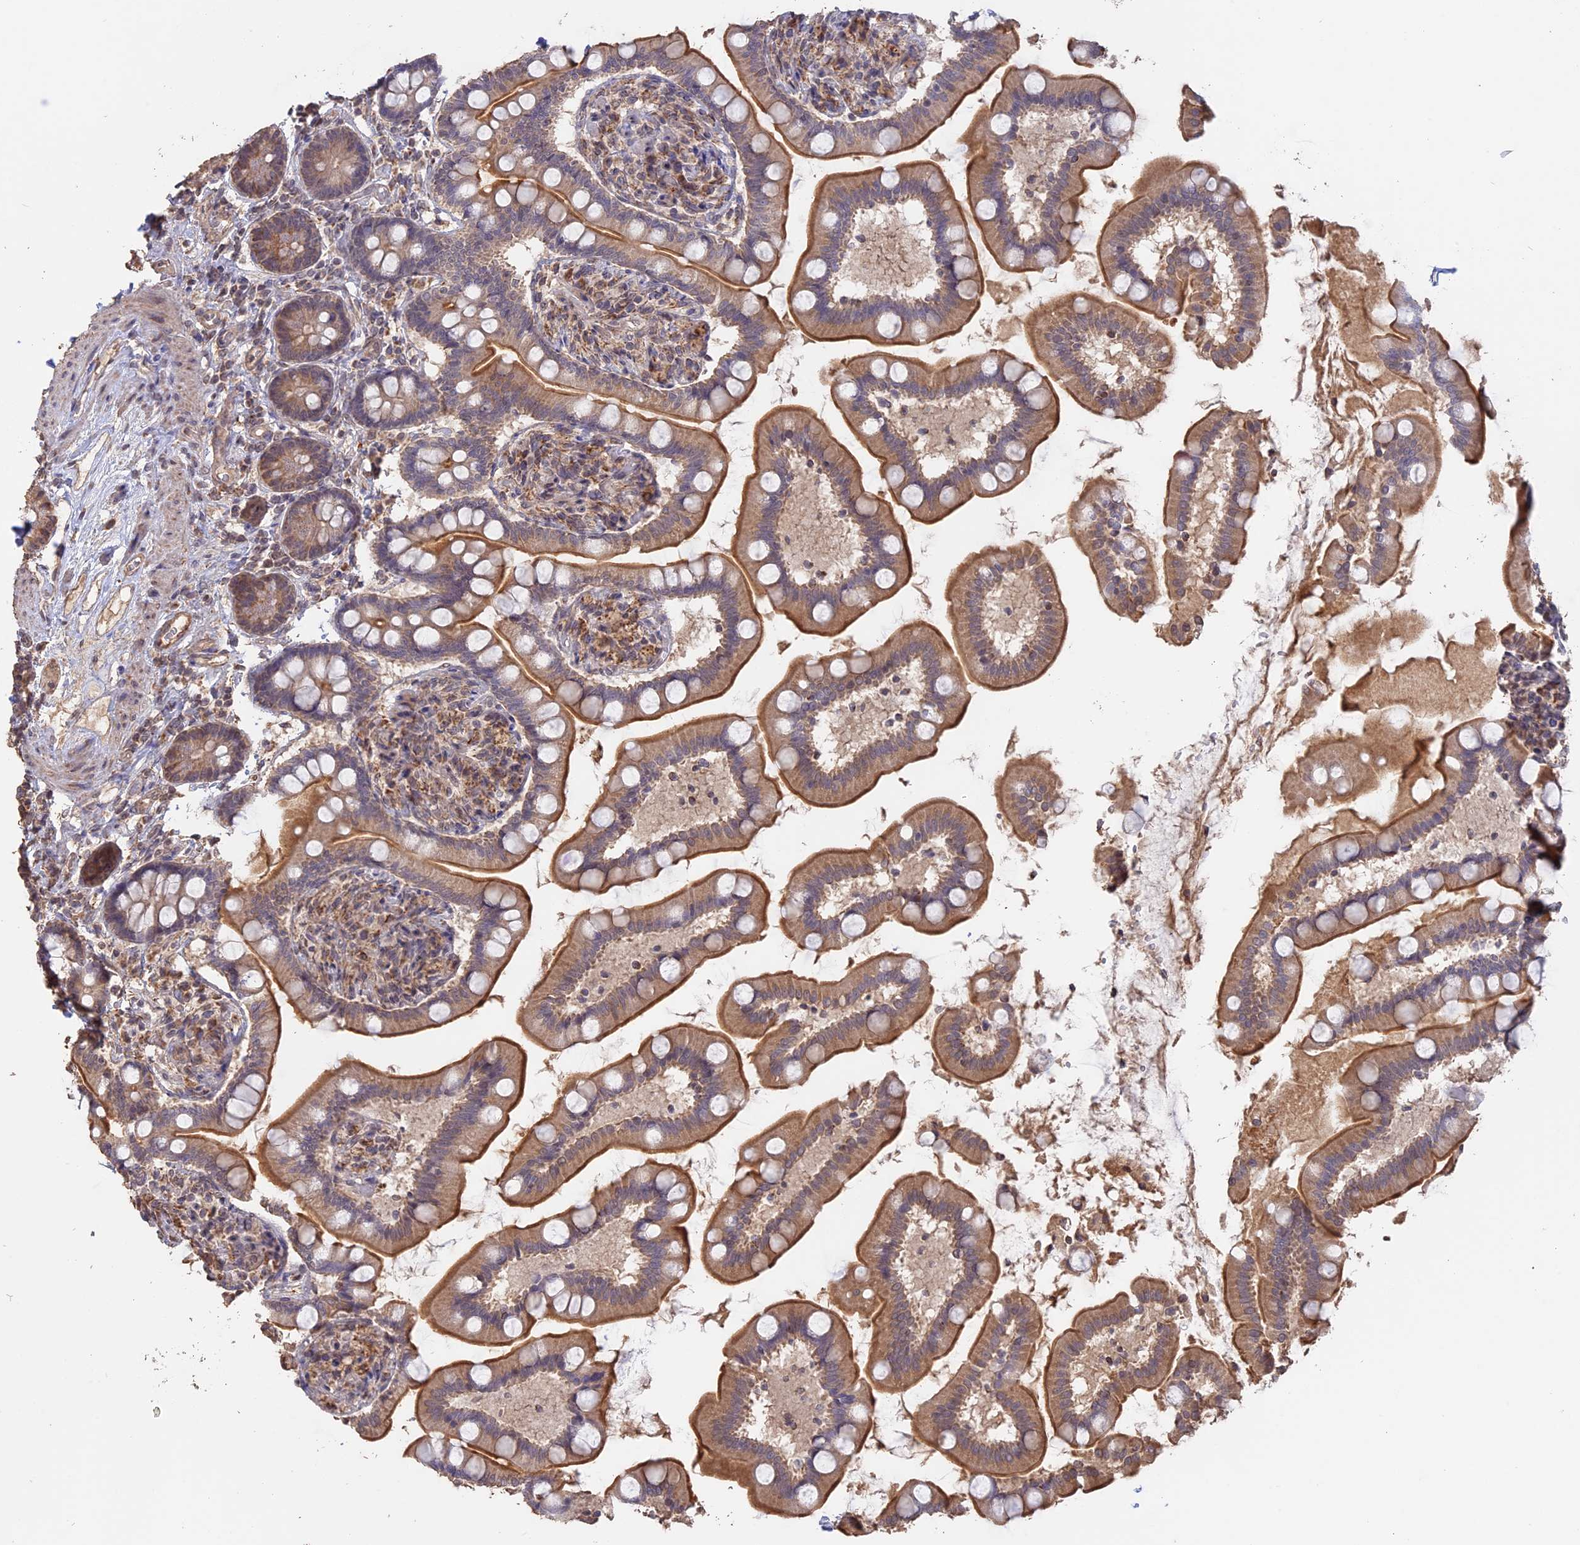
{"staining": {"intensity": "moderate", "quantity": ">75%", "location": "cytoplasmic/membranous"}, "tissue": "small intestine", "cell_type": "Glandular cells", "image_type": "normal", "snomed": [{"axis": "morphology", "description": "Normal tissue, NOS"}, {"axis": "topography", "description": "Small intestine"}], "caption": "Glandular cells reveal medium levels of moderate cytoplasmic/membranous expression in about >75% of cells in normal human small intestine. The protein of interest is shown in brown color, while the nuclei are stained blue.", "gene": "FAM210B", "patient": {"sex": "female", "age": 64}}